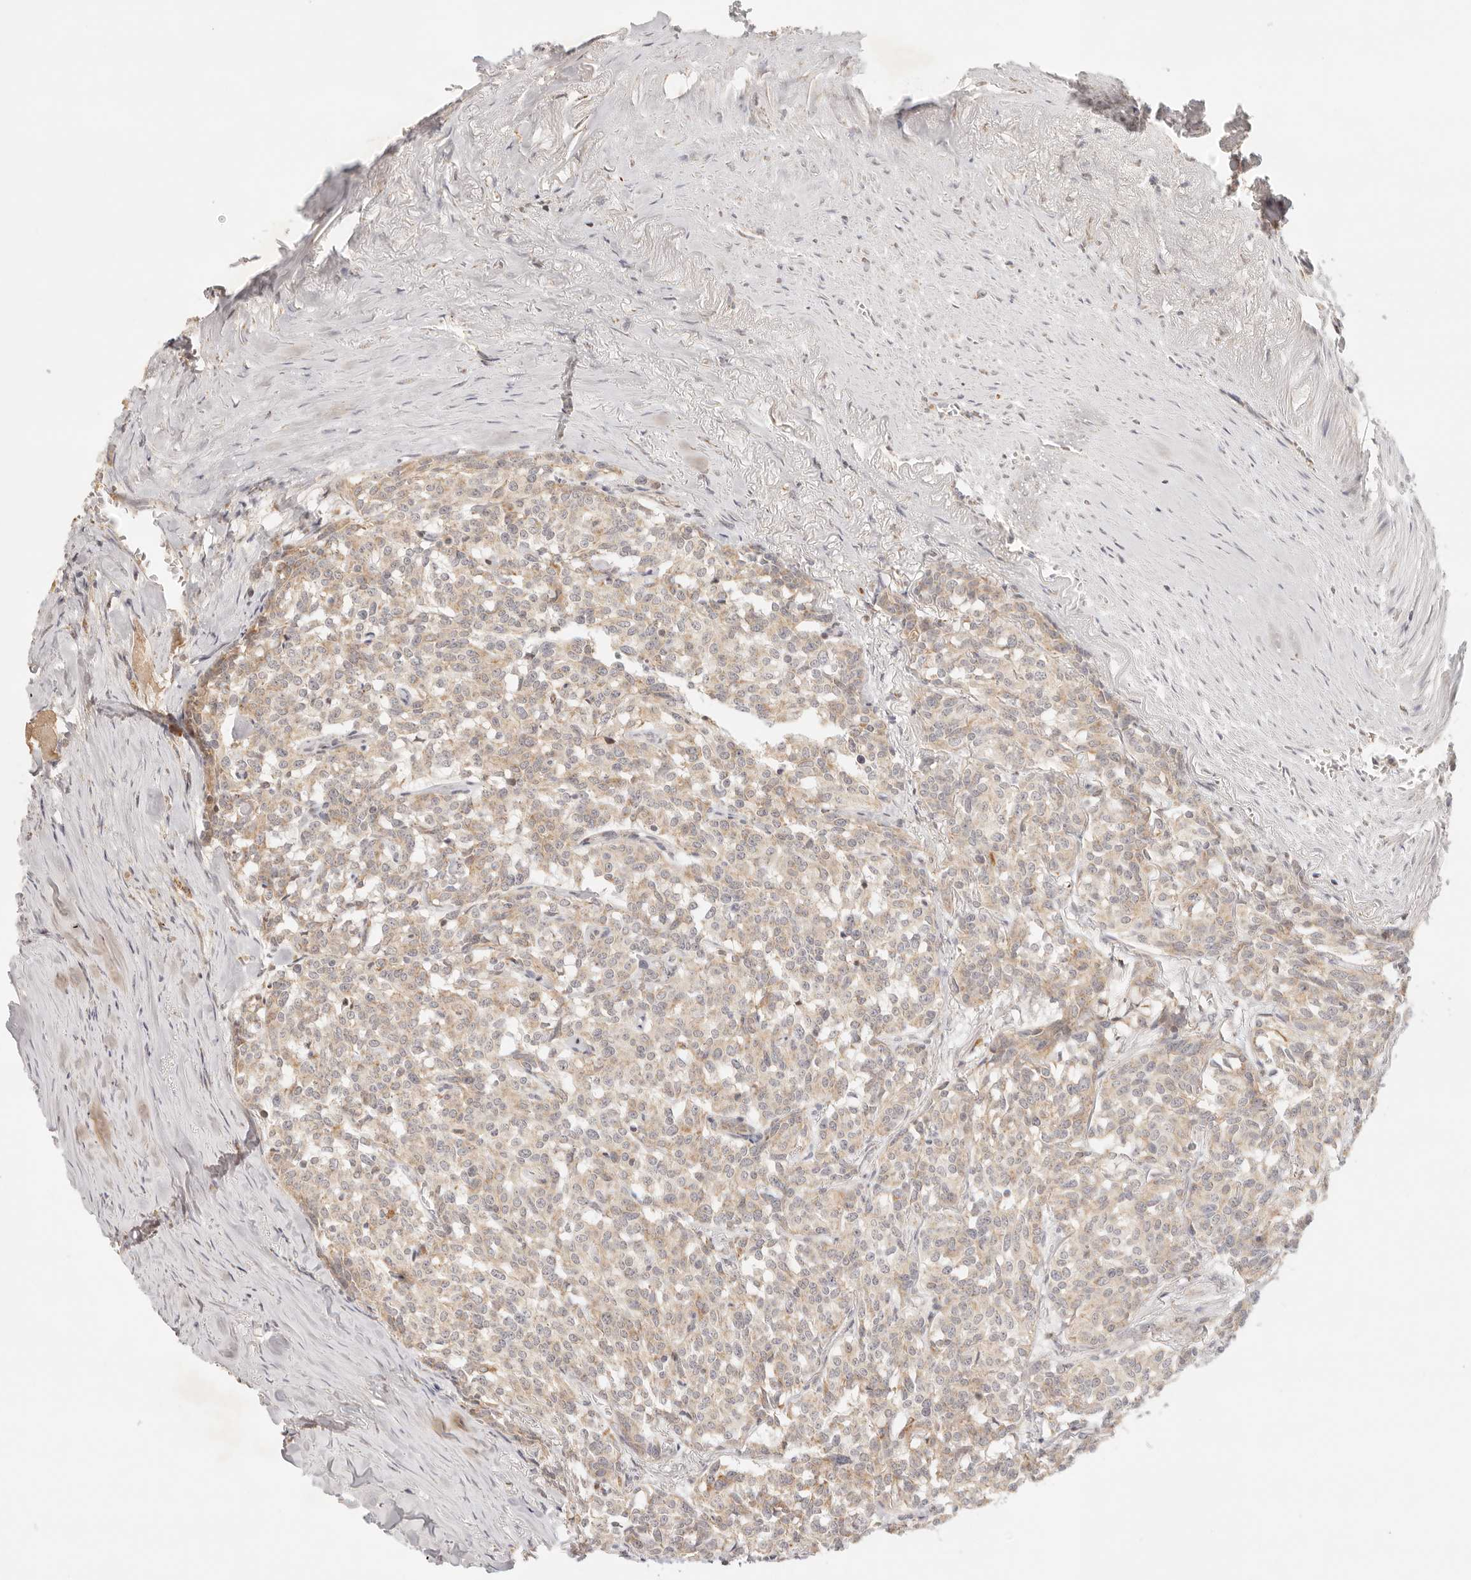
{"staining": {"intensity": "weak", "quantity": ">75%", "location": "cytoplasmic/membranous"}, "tissue": "carcinoid", "cell_type": "Tumor cells", "image_type": "cancer", "snomed": [{"axis": "morphology", "description": "Carcinoid, malignant, NOS"}, {"axis": "topography", "description": "Lung"}], "caption": "Protein positivity by IHC reveals weak cytoplasmic/membranous expression in approximately >75% of tumor cells in carcinoid.", "gene": "COA6", "patient": {"sex": "female", "age": 46}}